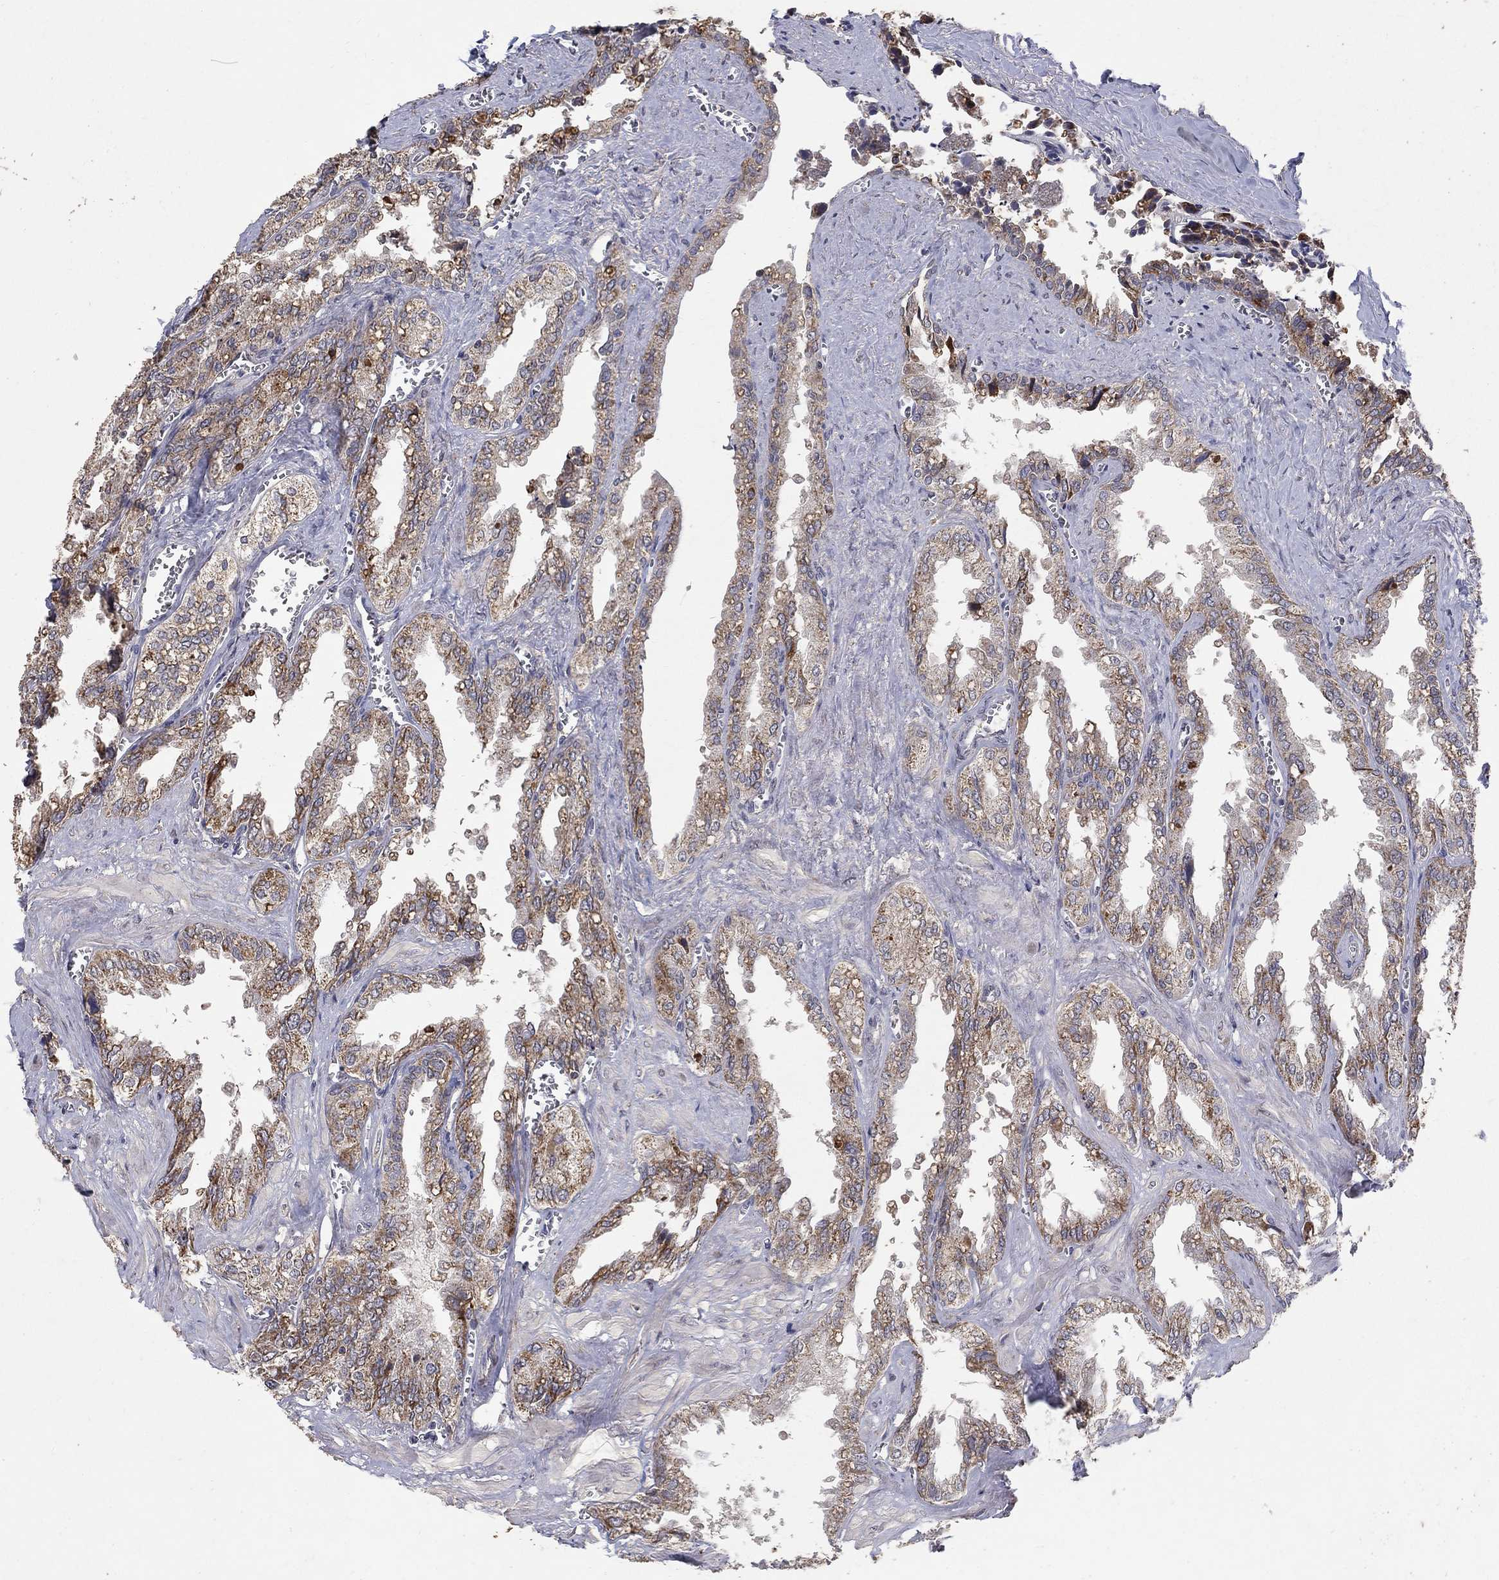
{"staining": {"intensity": "moderate", "quantity": "25%-75%", "location": "cytoplasmic/membranous"}, "tissue": "seminal vesicle", "cell_type": "Glandular cells", "image_type": "normal", "snomed": [{"axis": "morphology", "description": "Normal tissue, NOS"}, {"axis": "topography", "description": "Seminal veicle"}], "caption": "Immunohistochemistry (IHC) histopathology image of unremarkable seminal vesicle: human seminal vesicle stained using immunohistochemistry exhibits medium levels of moderate protein expression localized specifically in the cytoplasmic/membranous of glandular cells, appearing as a cytoplasmic/membranous brown color.", "gene": "GPSM1", "patient": {"sex": "male", "age": 67}}